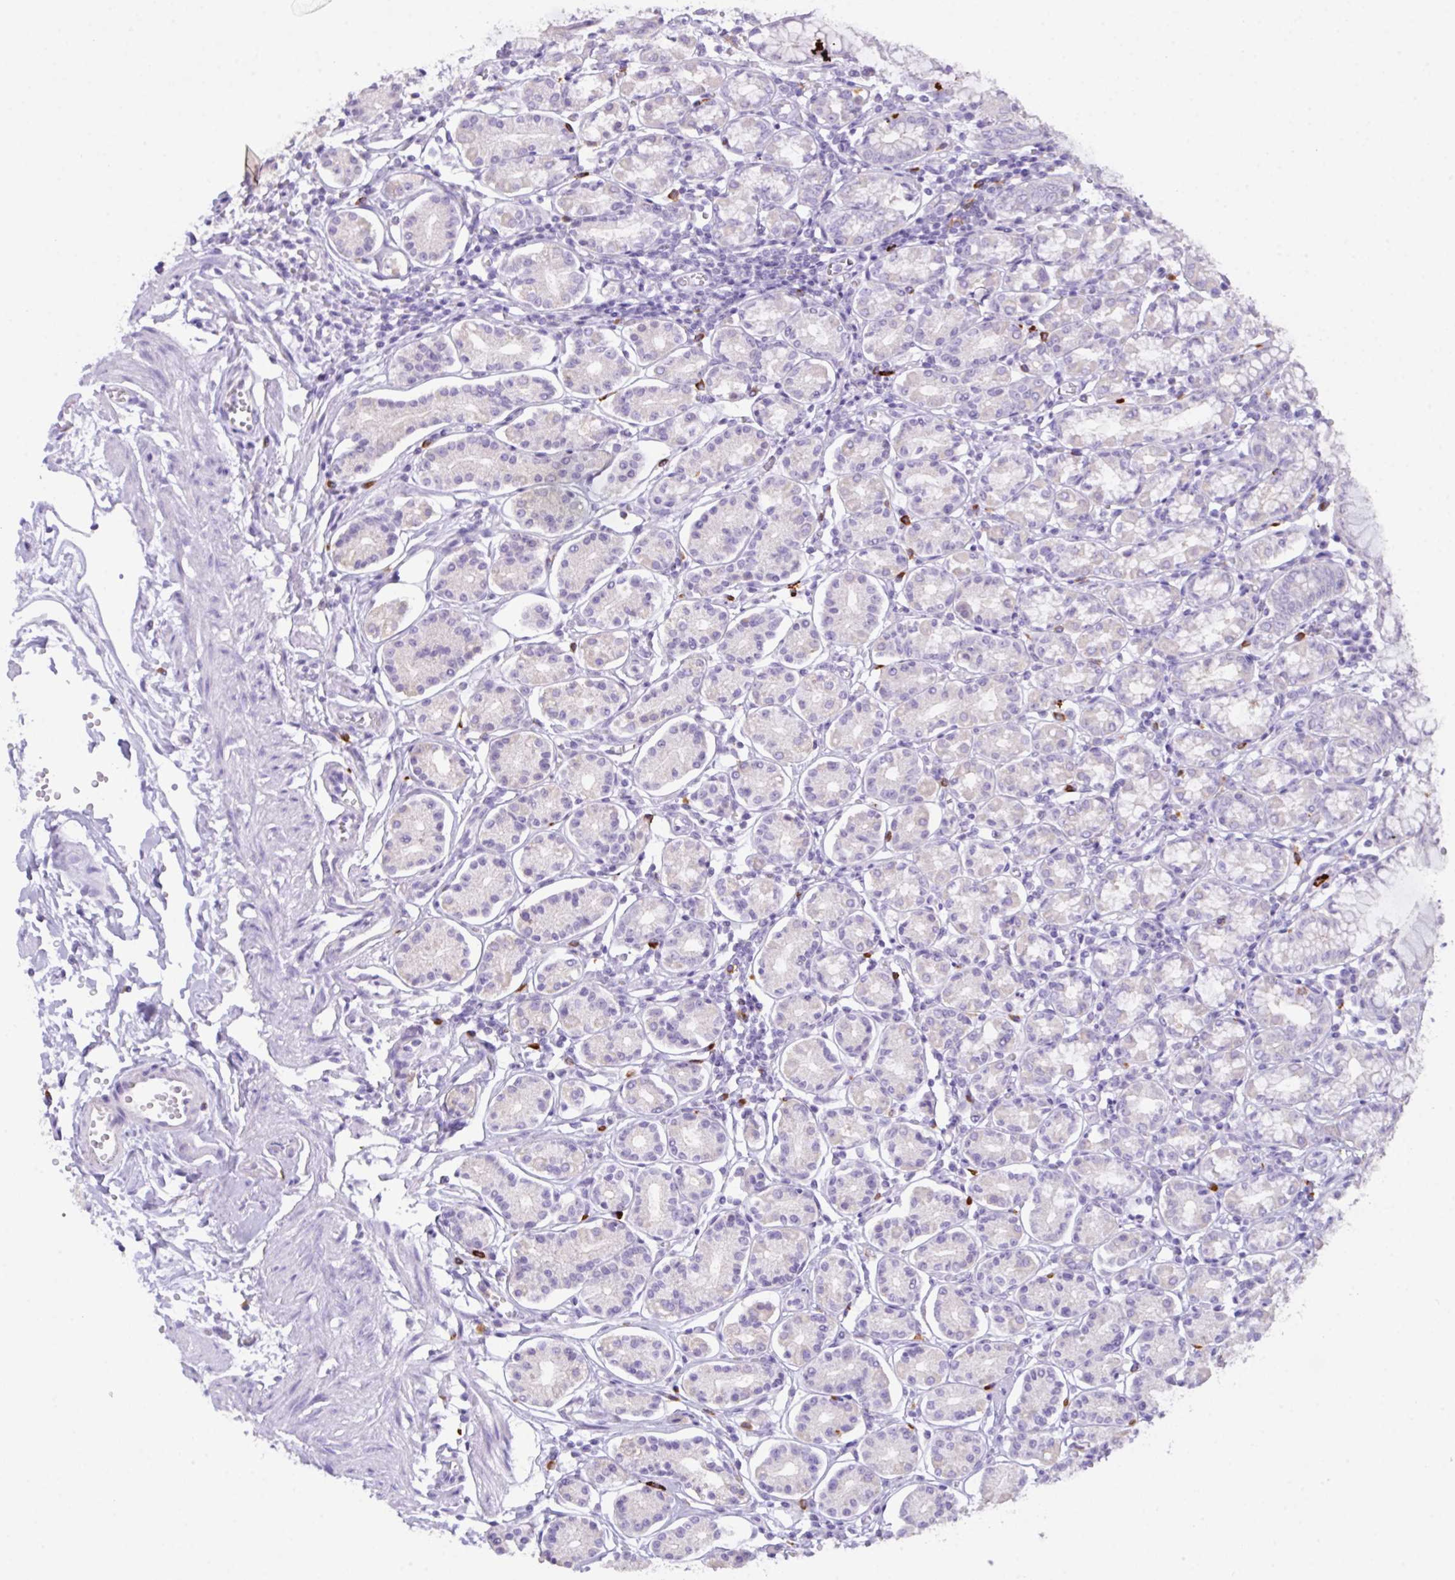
{"staining": {"intensity": "weak", "quantity": "25%-75%", "location": "cytoplasmic/membranous"}, "tissue": "stomach", "cell_type": "Glandular cells", "image_type": "normal", "snomed": [{"axis": "morphology", "description": "Normal tissue, NOS"}, {"axis": "topography", "description": "Stomach"}], "caption": "Immunohistochemical staining of normal stomach exhibits 25%-75% levels of weak cytoplasmic/membranous protein positivity in approximately 25%-75% of glandular cells. Immunohistochemistry stains the protein in brown and the nuclei are stained blue.", "gene": "CST11", "patient": {"sex": "female", "age": 62}}